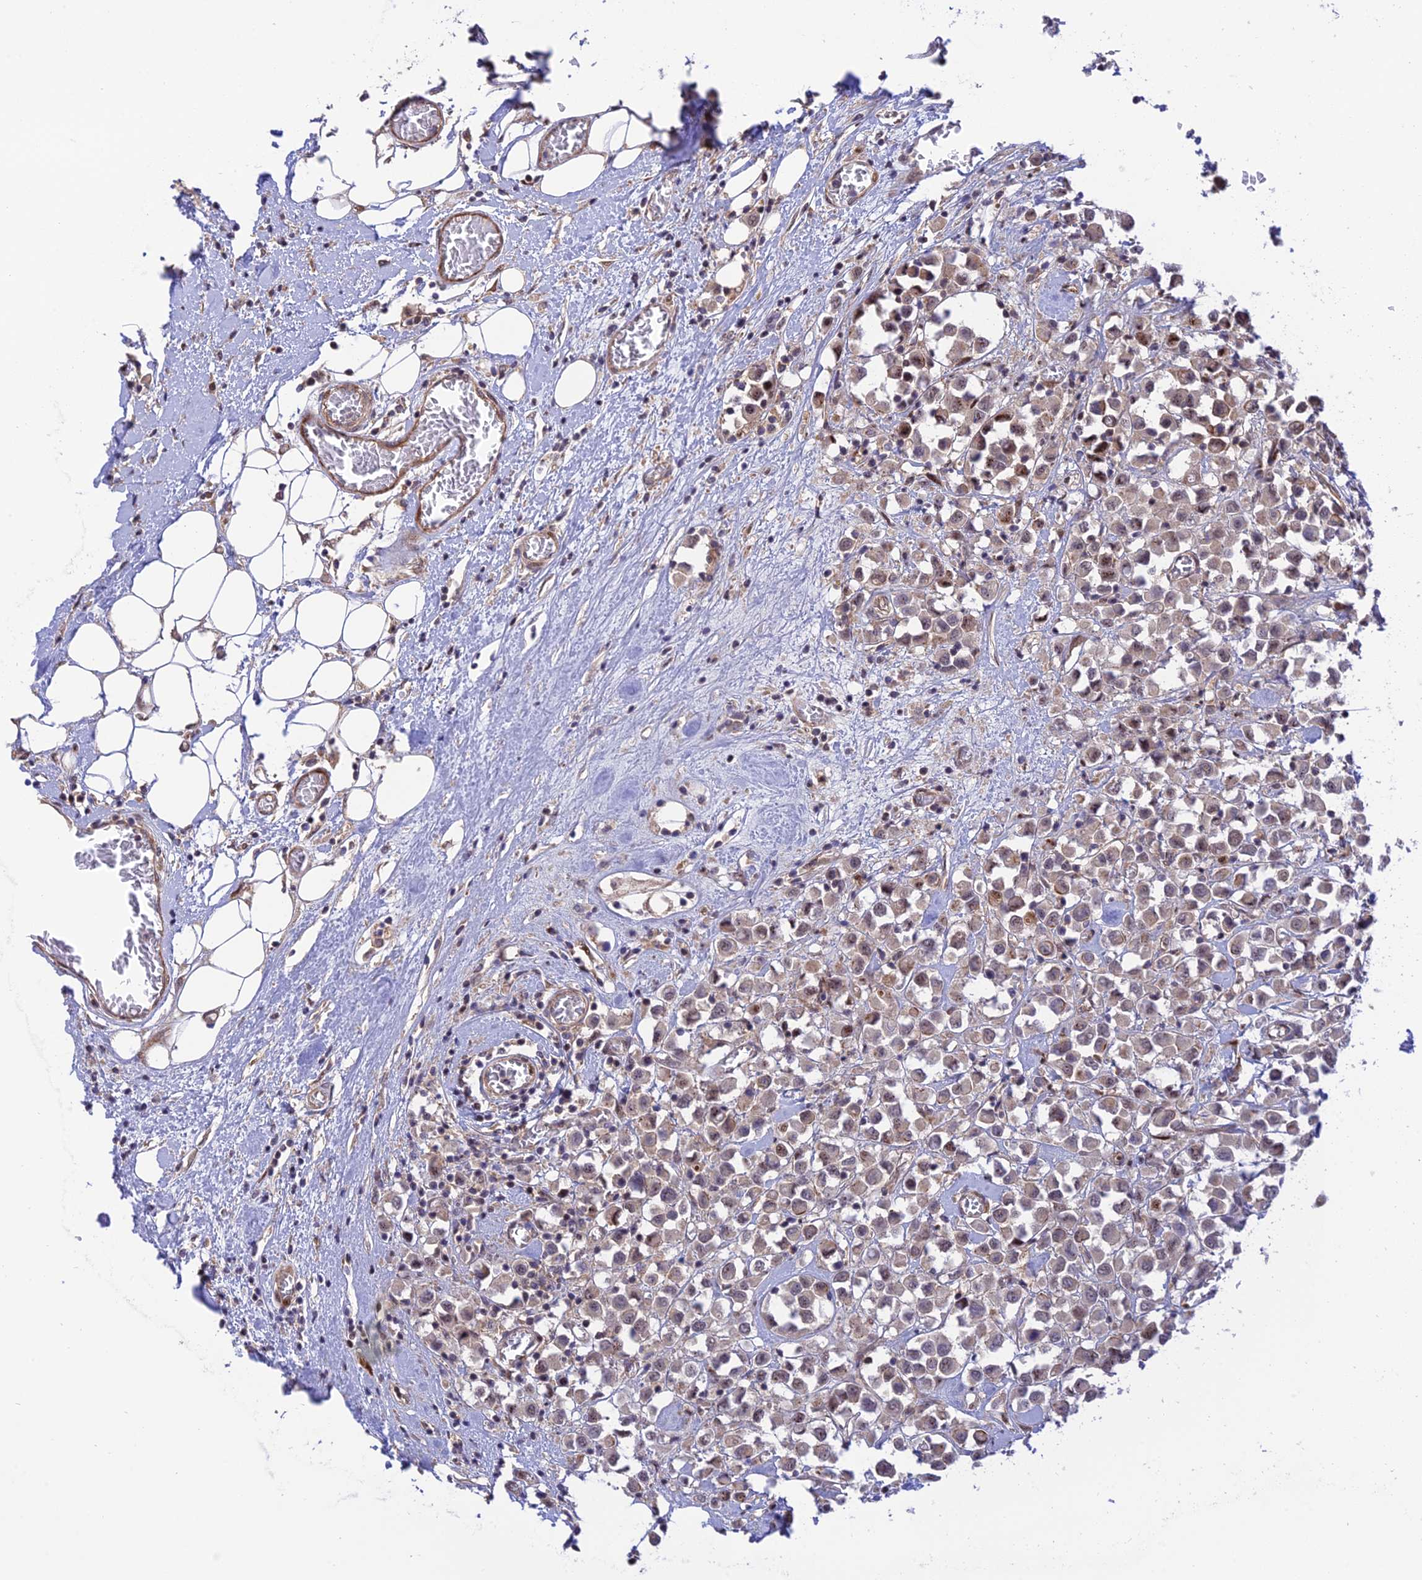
{"staining": {"intensity": "weak", "quantity": "25%-75%", "location": "nuclear"}, "tissue": "breast cancer", "cell_type": "Tumor cells", "image_type": "cancer", "snomed": [{"axis": "morphology", "description": "Duct carcinoma"}, {"axis": "topography", "description": "Breast"}], "caption": "Breast invasive ductal carcinoma stained with a protein marker demonstrates weak staining in tumor cells.", "gene": "ZNF584", "patient": {"sex": "female", "age": 61}}